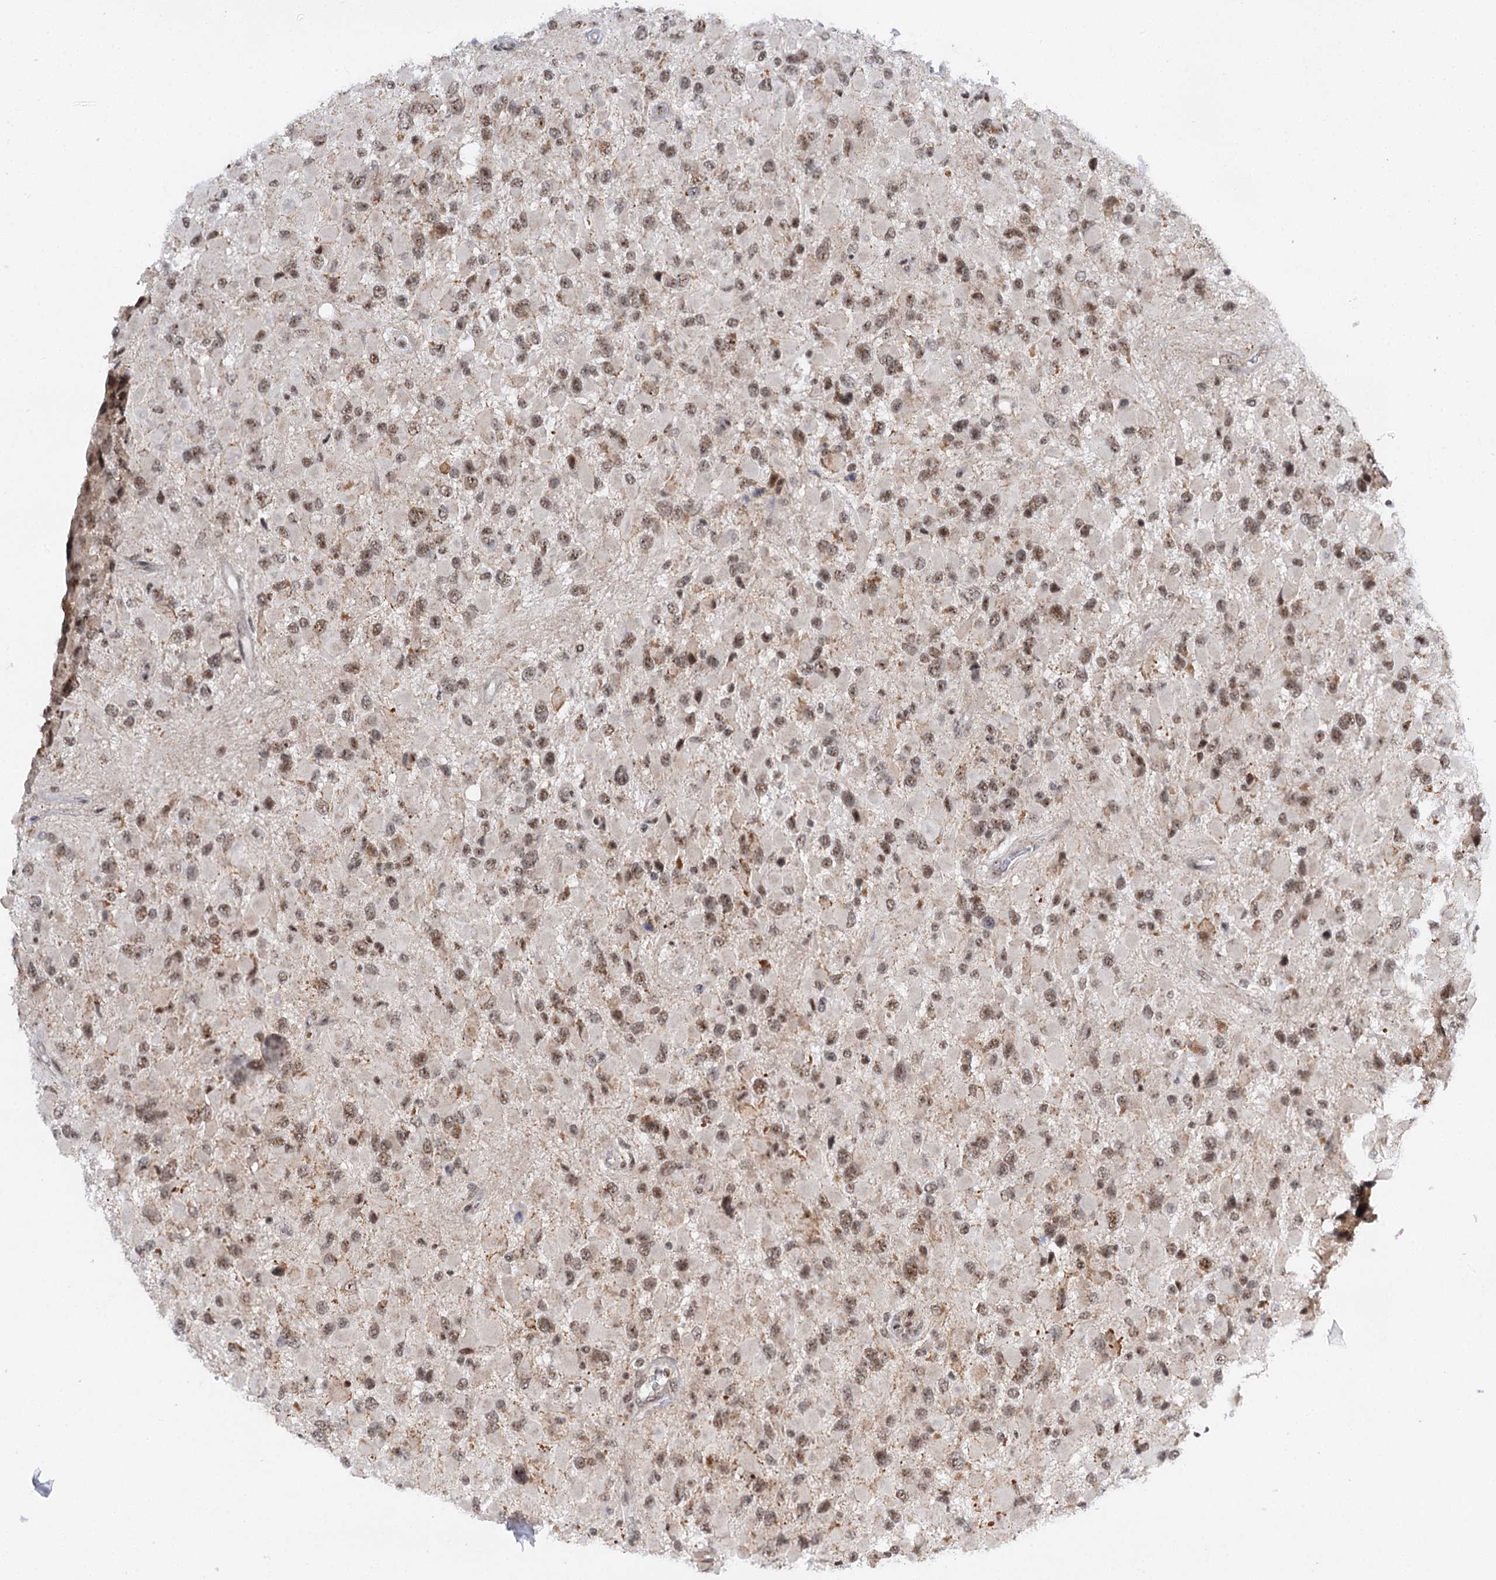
{"staining": {"intensity": "moderate", "quantity": ">75%", "location": "nuclear"}, "tissue": "glioma", "cell_type": "Tumor cells", "image_type": "cancer", "snomed": [{"axis": "morphology", "description": "Glioma, malignant, High grade"}, {"axis": "topography", "description": "Brain"}], "caption": "A brown stain shows moderate nuclear positivity of a protein in malignant high-grade glioma tumor cells.", "gene": "BUD13", "patient": {"sex": "male", "age": 53}}